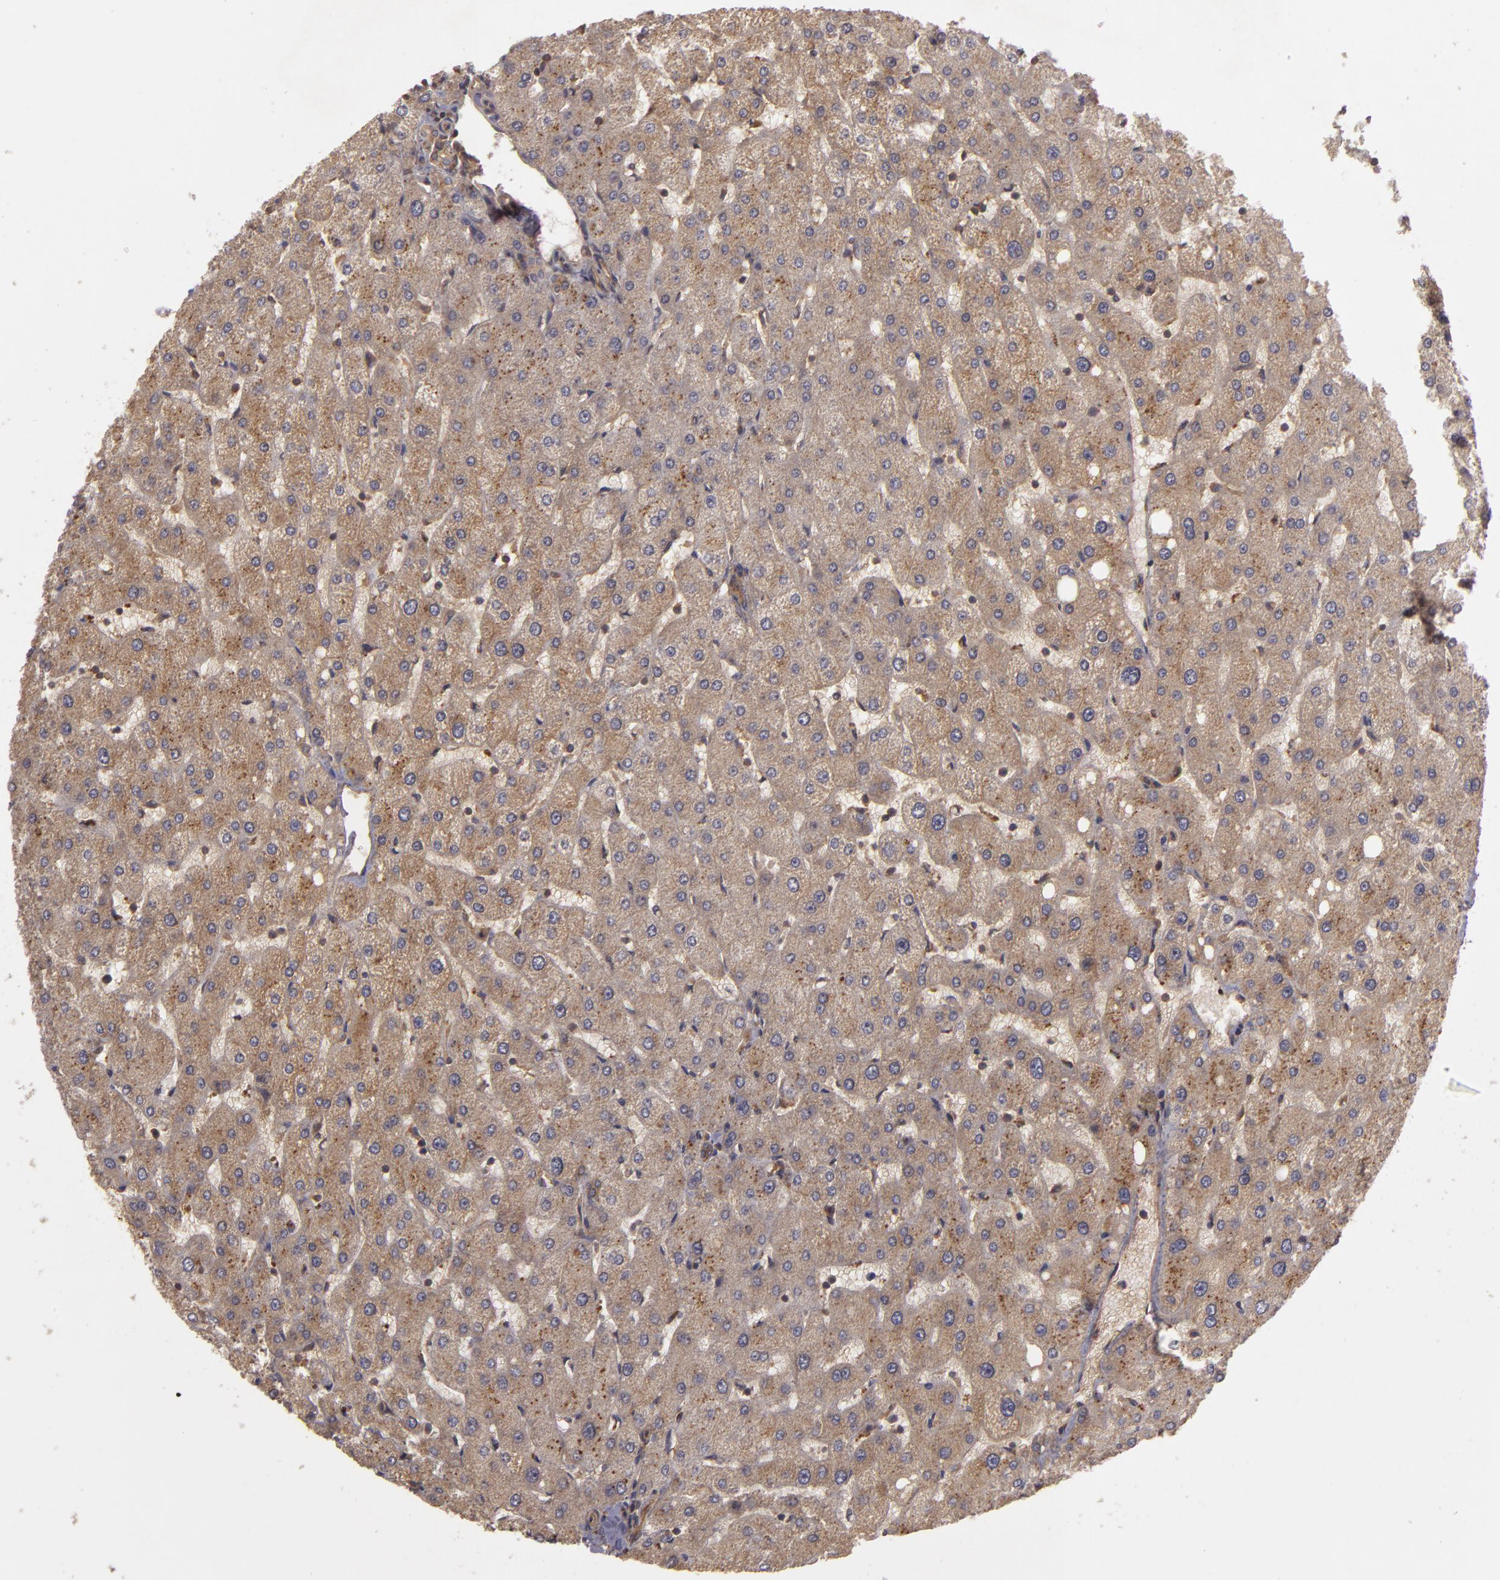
{"staining": {"intensity": "moderate", "quantity": ">75%", "location": "cytoplasmic/membranous"}, "tissue": "liver", "cell_type": "Cholangiocytes", "image_type": "normal", "snomed": [{"axis": "morphology", "description": "Normal tissue, NOS"}, {"axis": "topography", "description": "Liver"}], "caption": "The image exhibits a brown stain indicating the presence of a protein in the cytoplasmic/membranous of cholangiocytes in liver.", "gene": "HRAS", "patient": {"sex": "male", "age": 67}}